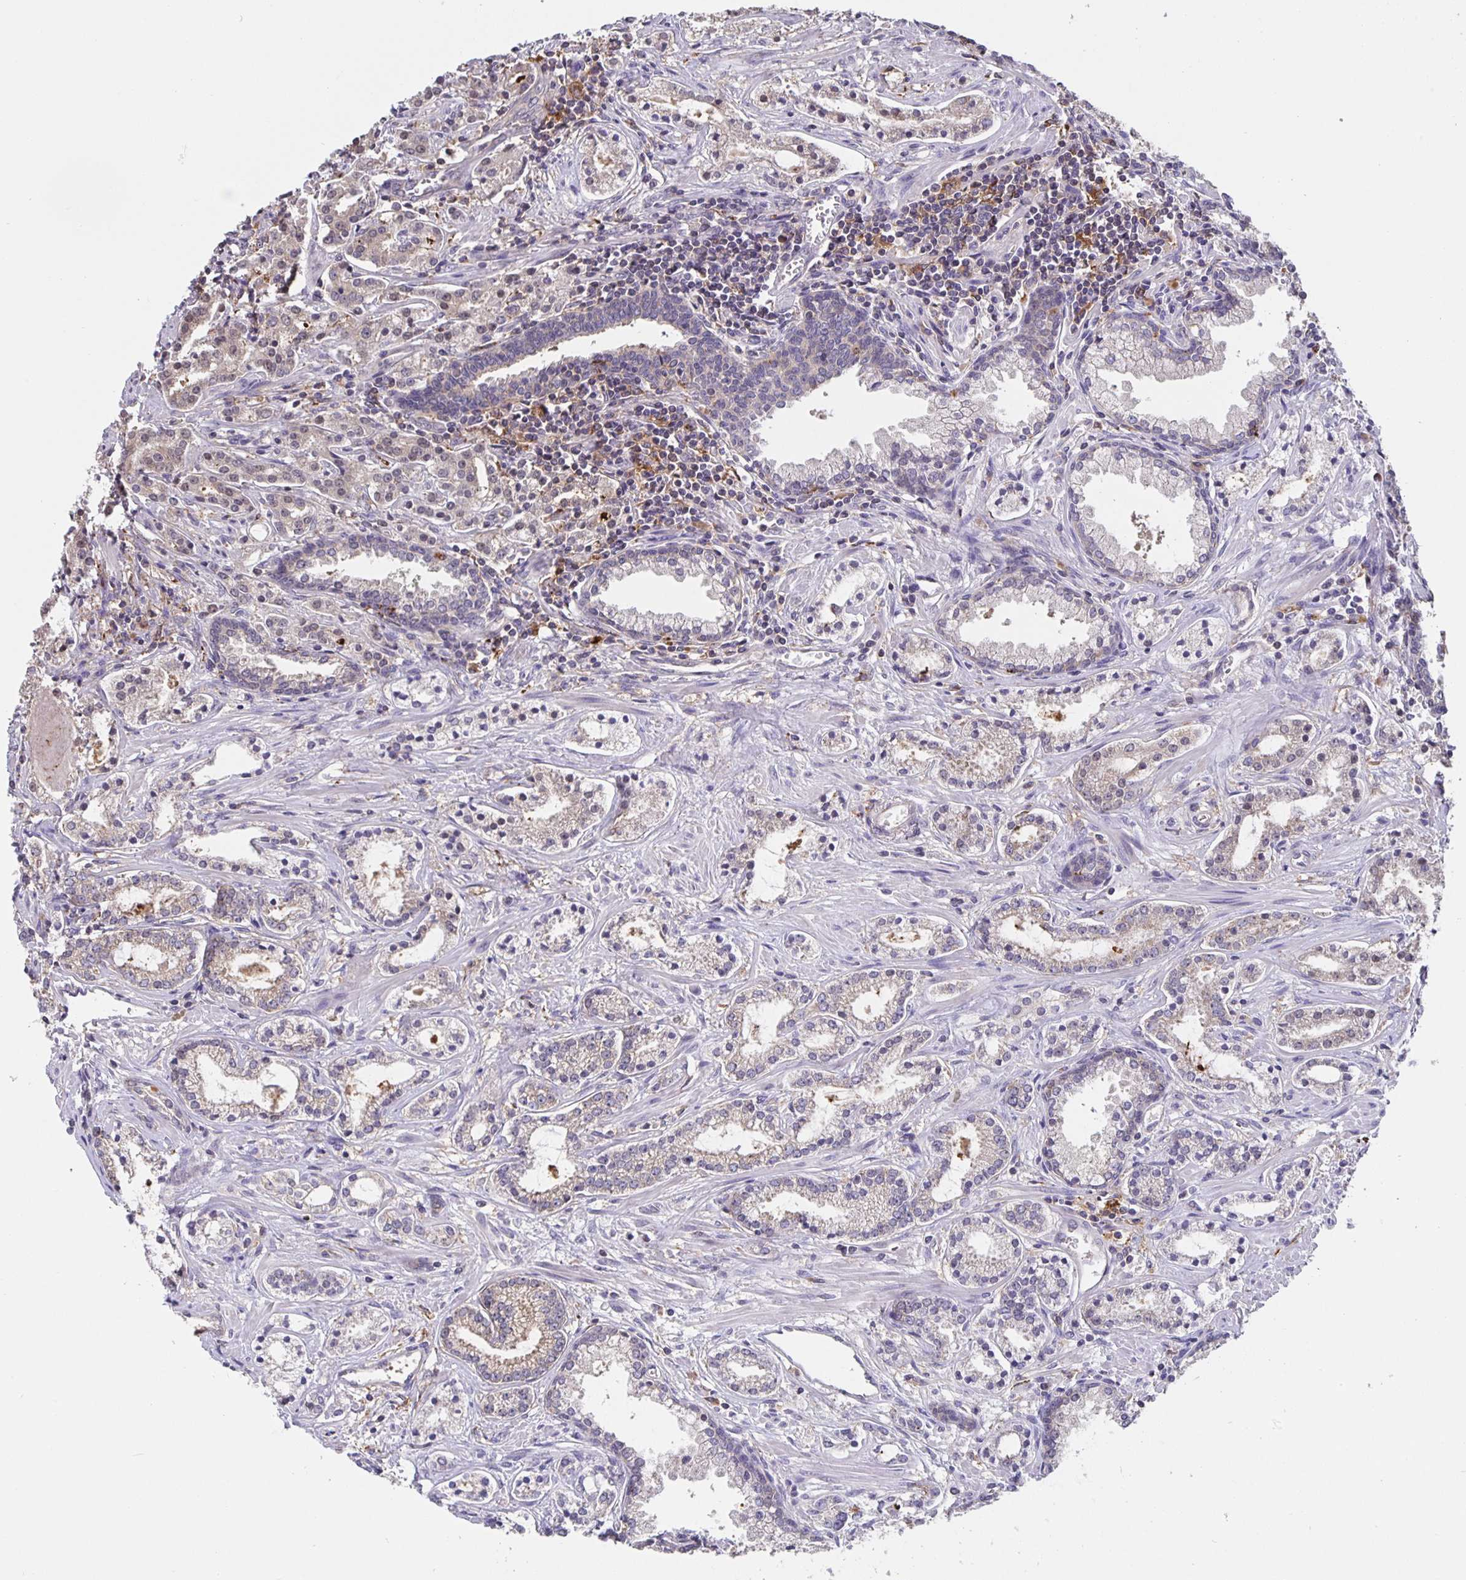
{"staining": {"intensity": "weak", "quantity": "<25%", "location": "cytoplasmic/membranous"}, "tissue": "prostate cancer", "cell_type": "Tumor cells", "image_type": "cancer", "snomed": [{"axis": "morphology", "description": "Adenocarcinoma, Medium grade"}, {"axis": "topography", "description": "Prostate"}], "caption": "Tumor cells show no significant protein expression in adenocarcinoma (medium-grade) (prostate). (DAB (3,3'-diaminobenzidine) IHC visualized using brightfield microscopy, high magnification).", "gene": "FEM1C", "patient": {"sex": "male", "age": 57}}